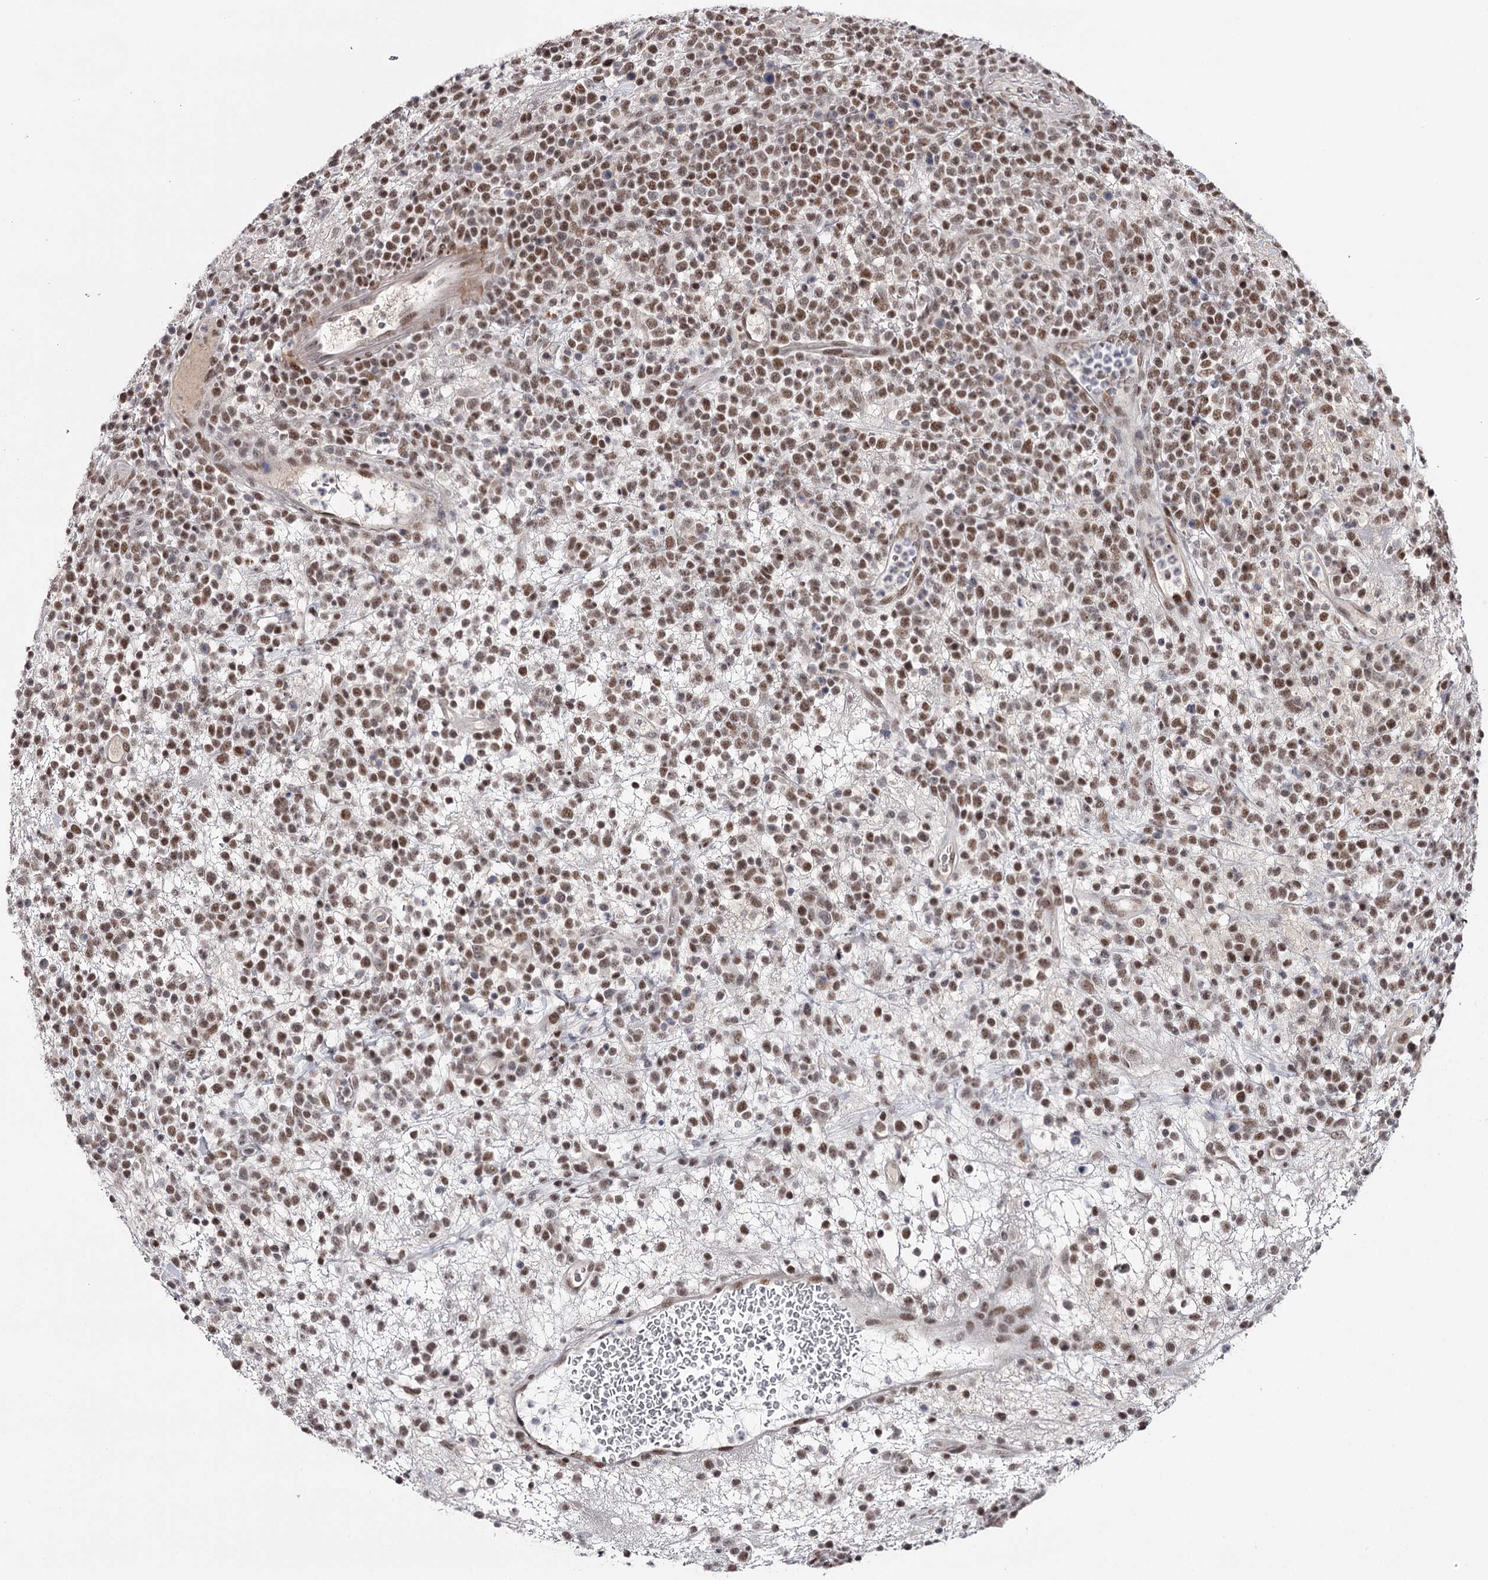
{"staining": {"intensity": "moderate", "quantity": ">75%", "location": "nuclear"}, "tissue": "lymphoma", "cell_type": "Tumor cells", "image_type": "cancer", "snomed": [{"axis": "morphology", "description": "Malignant lymphoma, non-Hodgkin's type, High grade"}, {"axis": "topography", "description": "Colon"}], "caption": "A high-resolution micrograph shows immunohistochemistry (IHC) staining of high-grade malignant lymphoma, non-Hodgkin's type, which demonstrates moderate nuclear expression in approximately >75% of tumor cells.", "gene": "TTC33", "patient": {"sex": "female", "age": 53}}